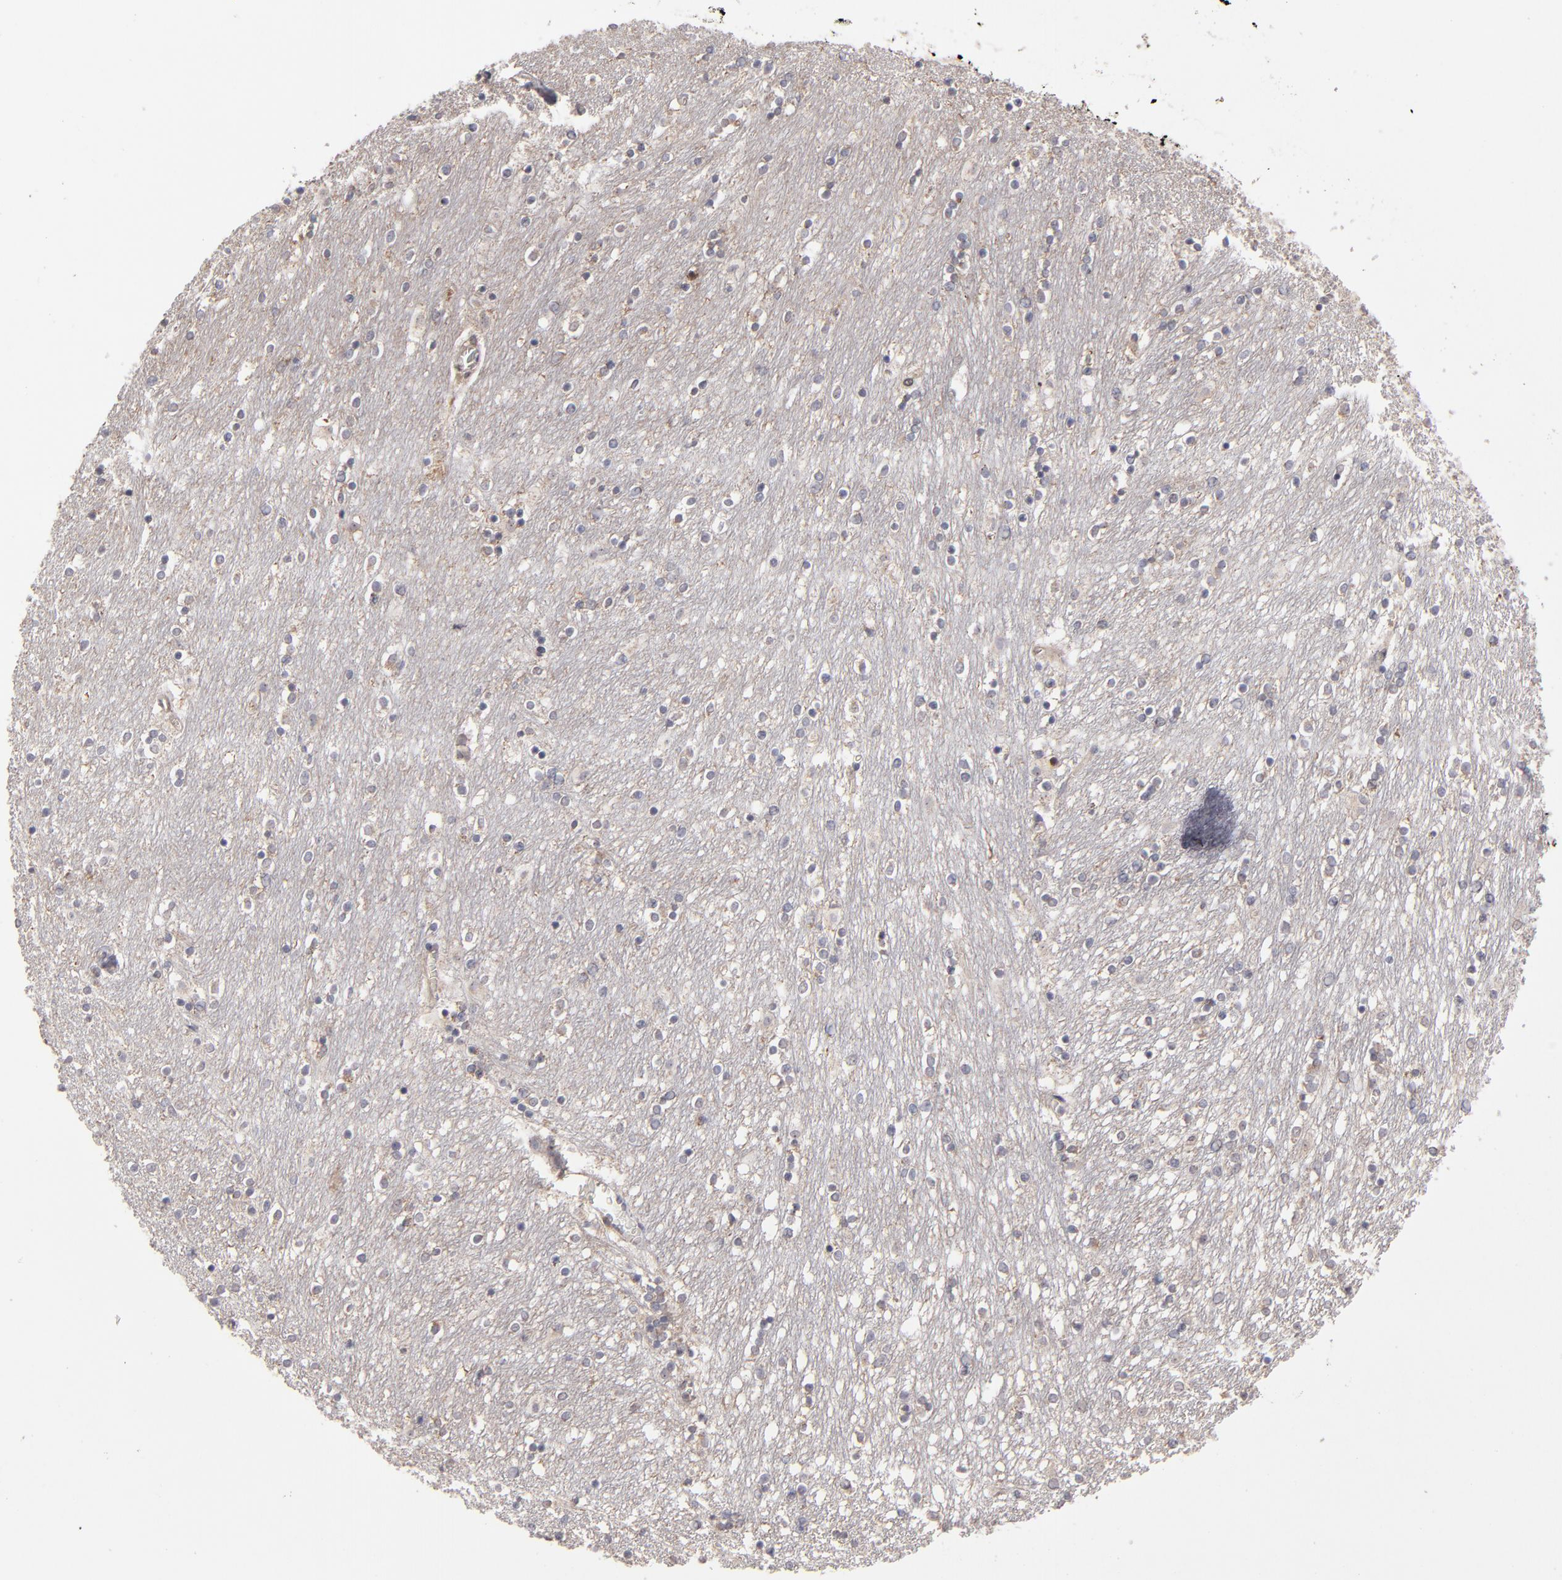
{"staining": {"intensity": "weak", "quantity": ">75%", "location": "cytoplasmic/membranous"}, "tissue": "caudate", "cell_type": "Glial cells", "image_type": "normal", "snomed": [{"axis": "morphology", "description": "Normal tissue, NOS"}, {"axis": "topography", "description": "Lateral ventricle wall"}], "caption": "Benign caudate was stained to show a protein in brown. There is low levels of weak cytoplasmic/membranous staining in approximately >75% of glial cells. (DAB (3,3'-diaminobenzidine) IHC with brightfield microscopy, high magnification).", "gene": "GLCCI1", "patient": {"sex": "female", "age": 54}}